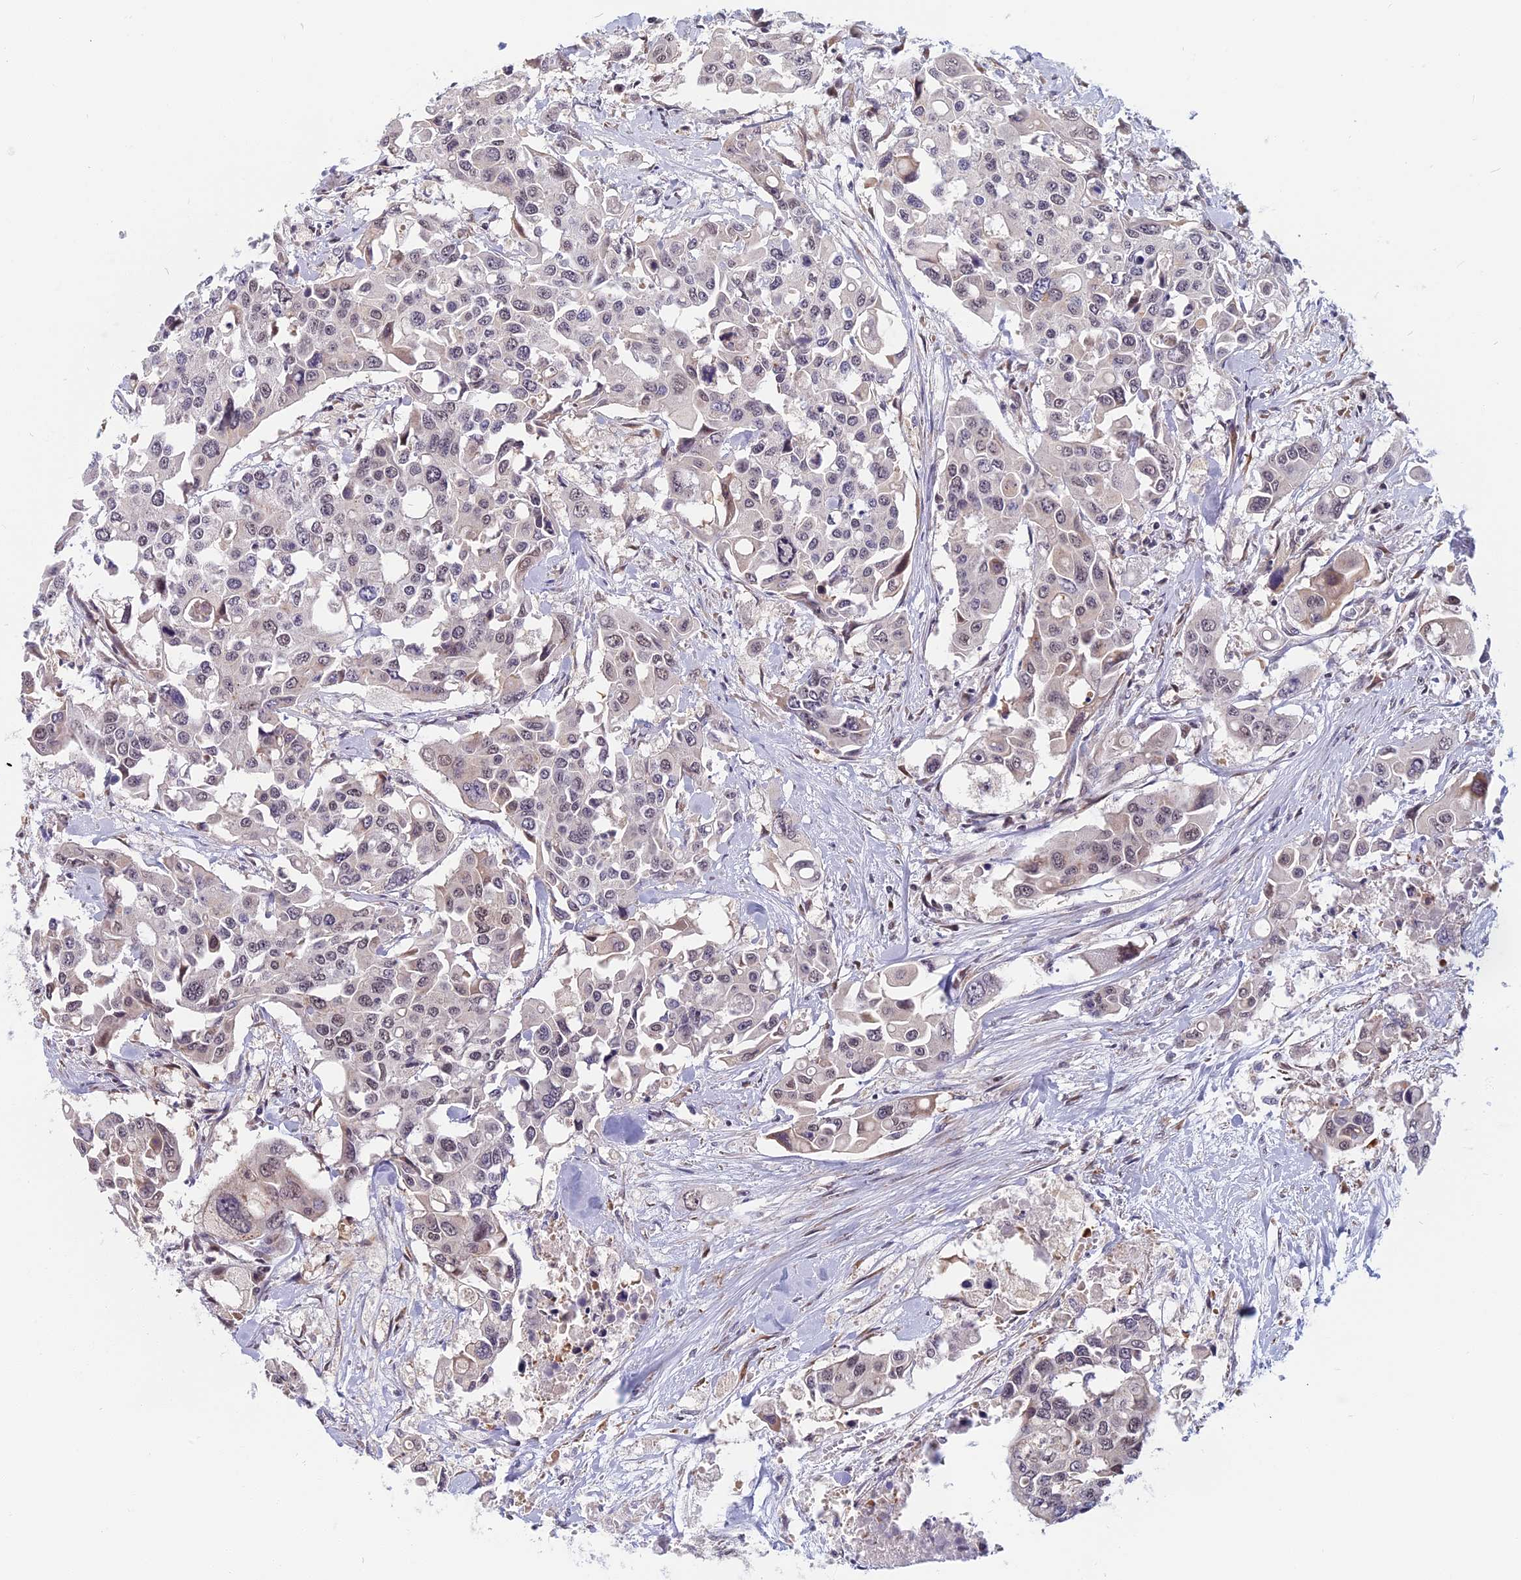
{"staining": {"intensity": "weak", "quantity": "<25%", "location": "nuclear"}, "tissue": "colorectal cancer", "cell_type": "Tumor cells", "image_type": "cancer", "snomed": [{"axis": "morphology", "description": "Adenocarcinoma, NOS"}, {"axis": "topography", "description": "Colon"}], "caption": "A histopathology image of human adenocarcinoma (colorectal) is negative for staining in tumor cells.", "gene": "CCDC113", "patient": {"sex": "male", "age": 77}}